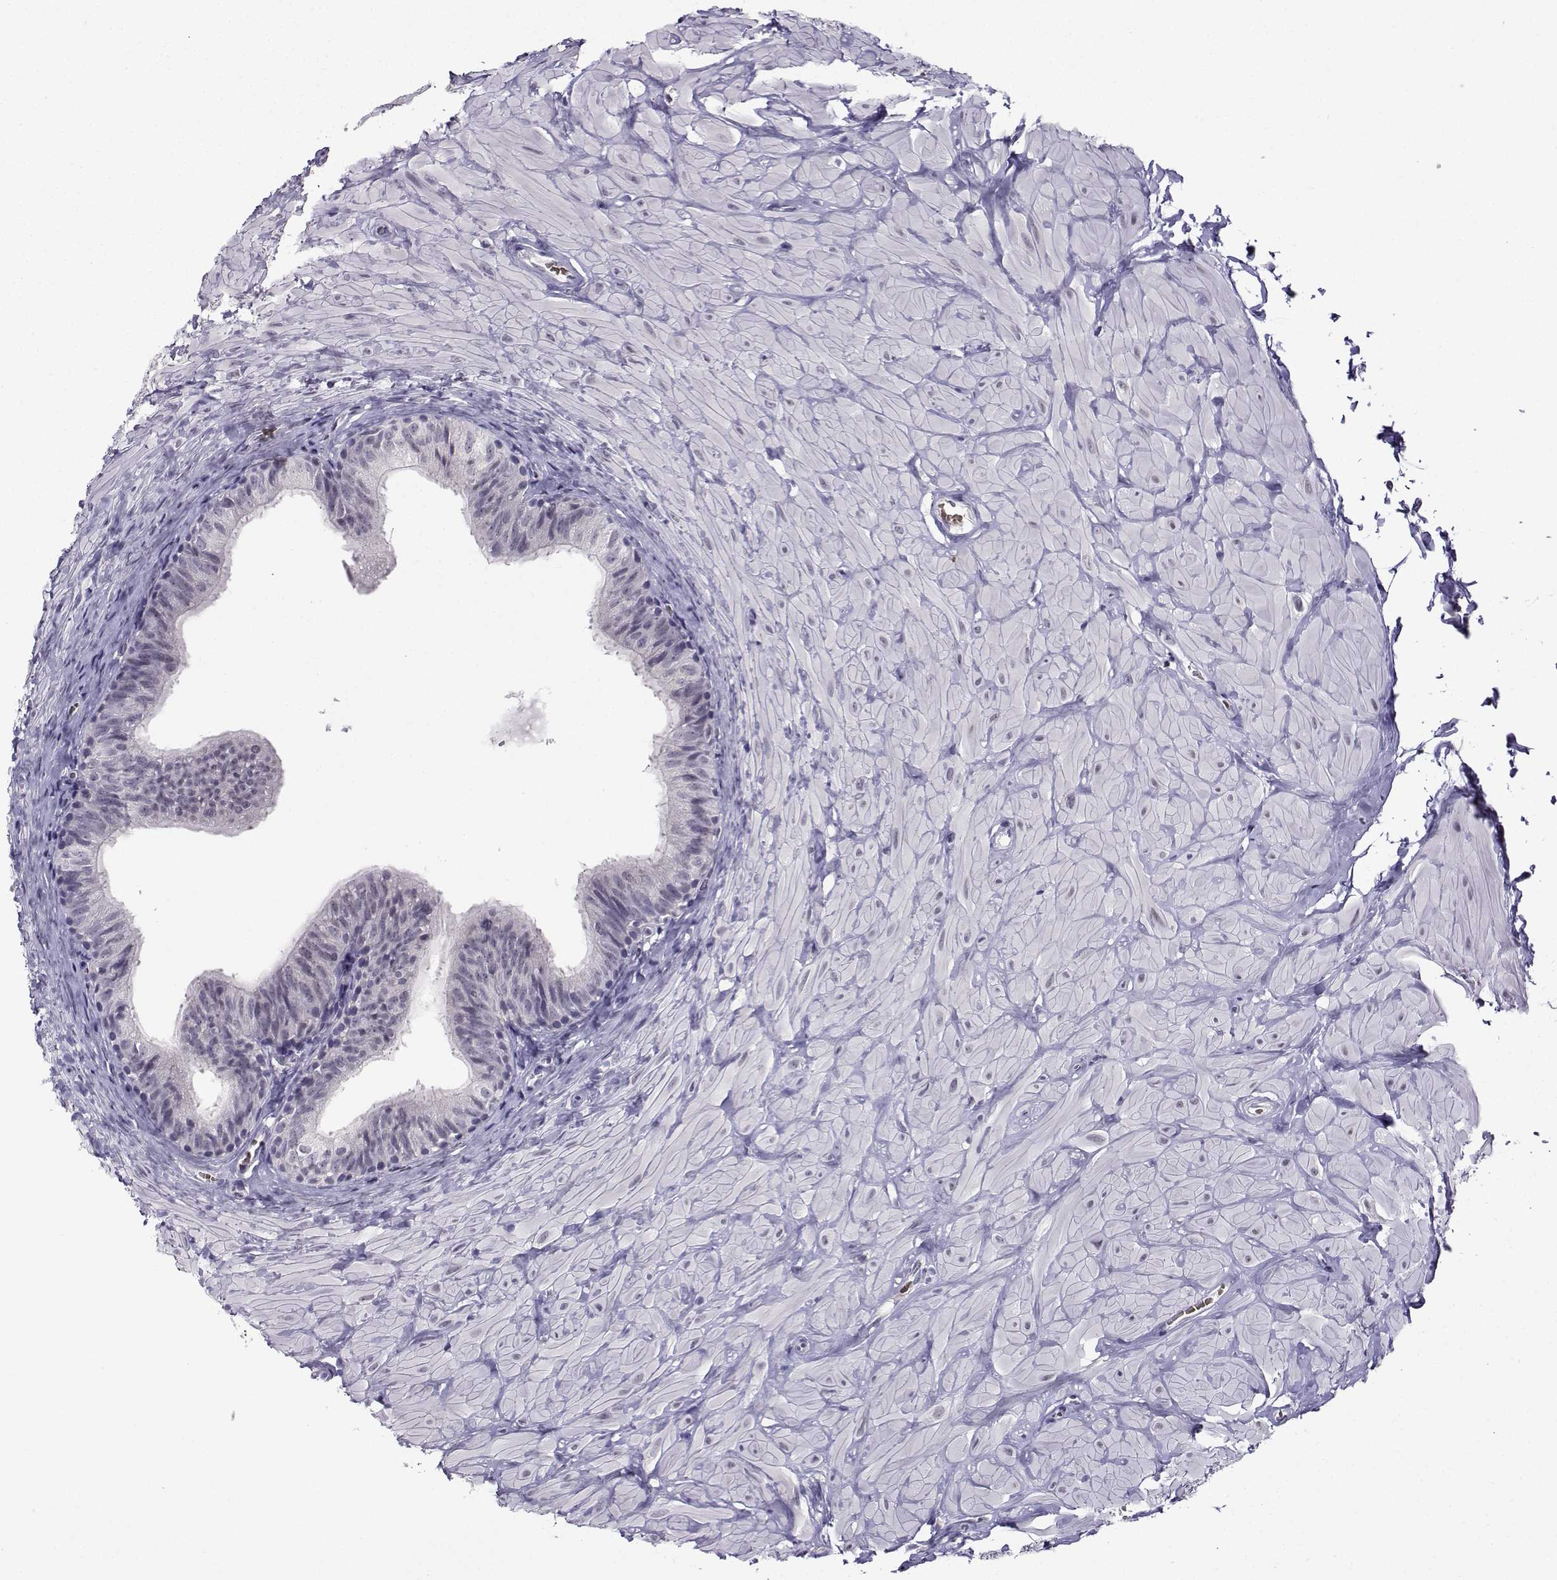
{"staining": {"intensity": "negative", "quantity": "none", "location": "none"}, "tissue": "epididymis", "cell_type": "Glandular cells", "image_type": "normal", "snomed": [{"axis": "morphology", "description": "Normal tissue, NOS"}, {"axis": "topography", "description": "Epididymis"}, {"axis": "topography", "description": "Vas deferens"}], "caption": "The immunohistochemistry image has no significant staining in glandular cells of epididymis. (DAB immunohistochemistry visualized using brightfield microscopy, high magnification).", "gene": "LRFN2", "patient": {"sex": "male", "age": 23}}